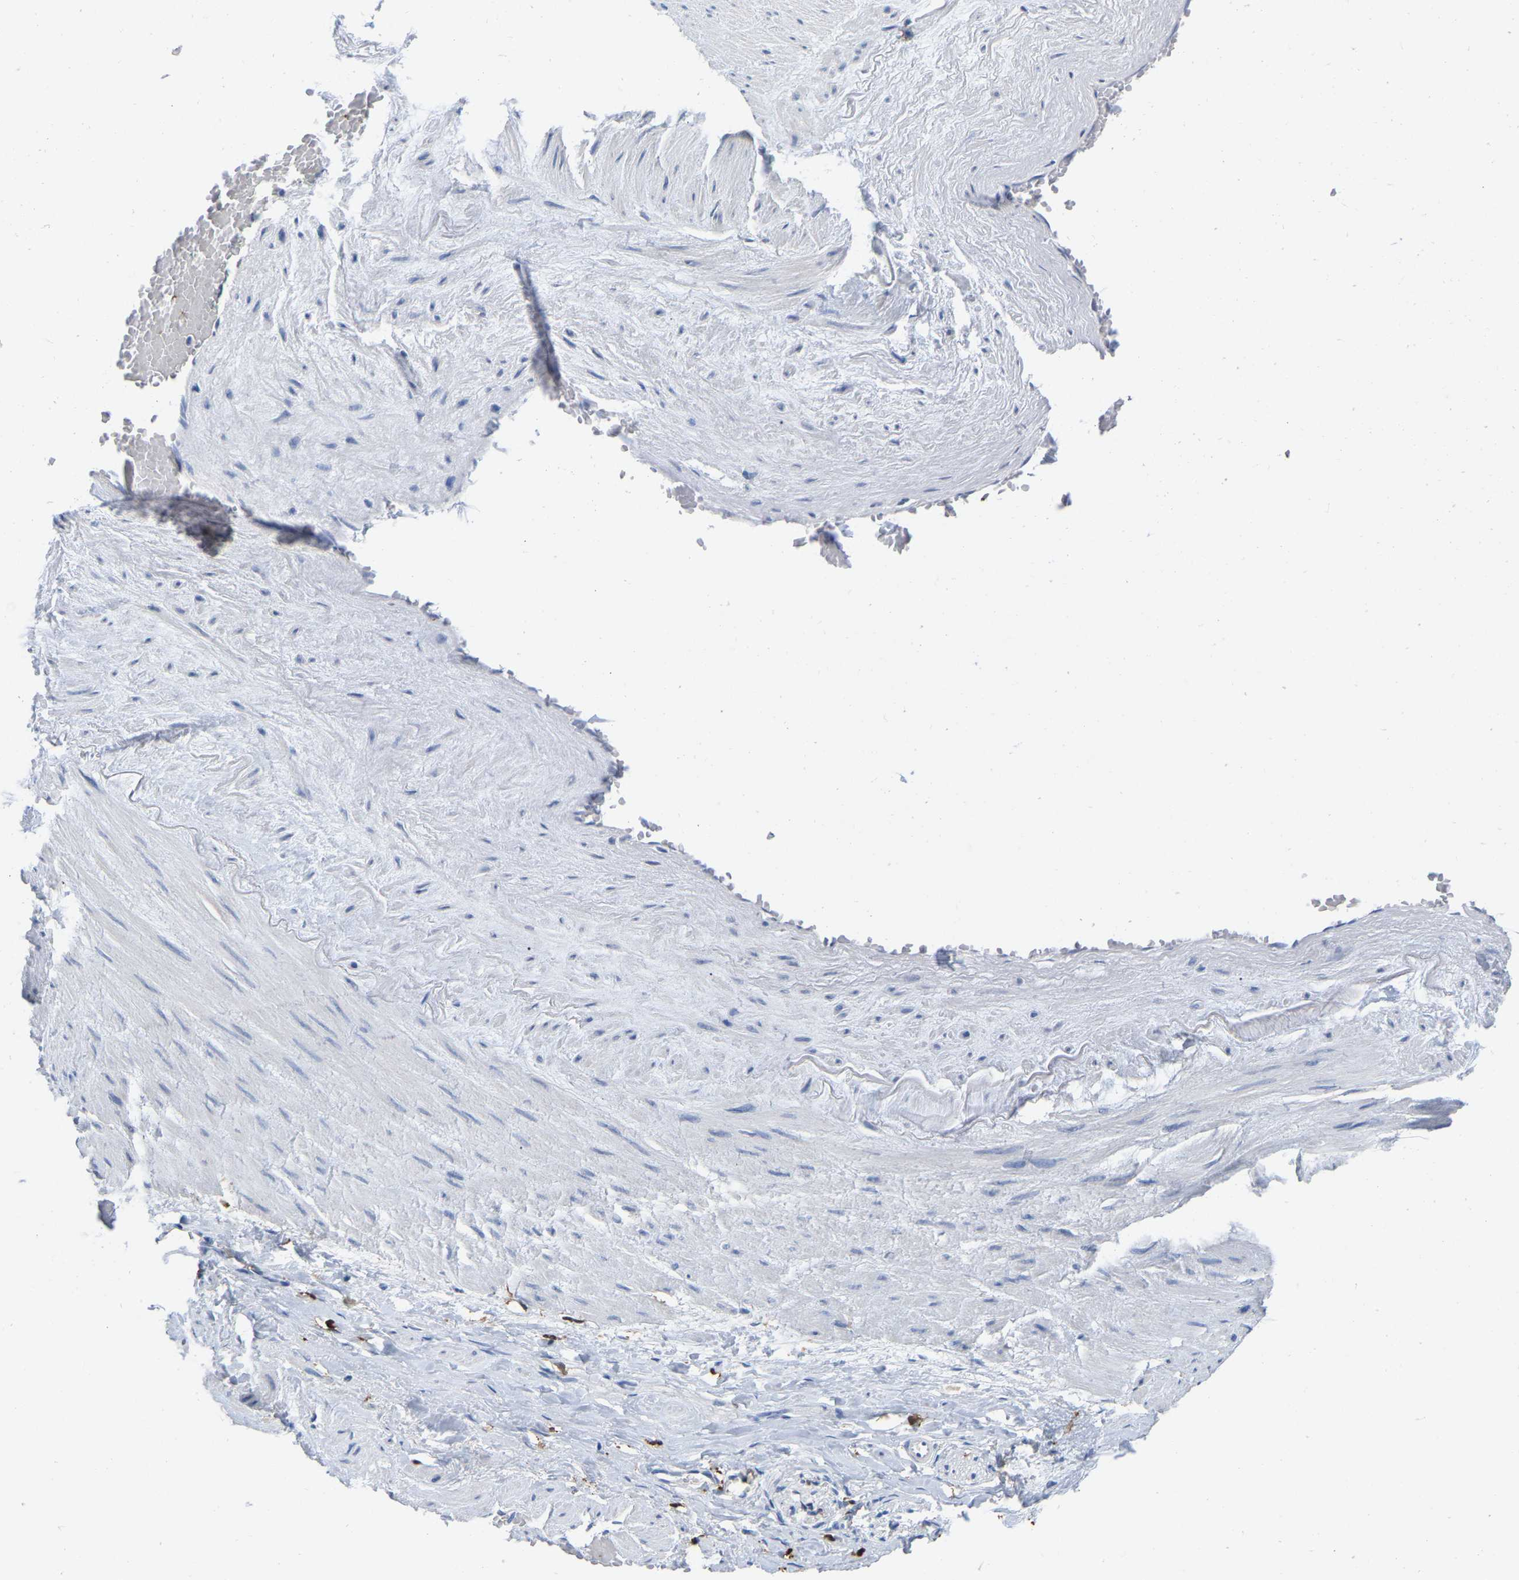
{"staining": {"intensity": "negative", "quantity": "none", "location": "none"}, "tissue": "adipose tissue", "cell_type": "Adipocytes", "image_type": "normal", "snomed": [{"axis": "morphology", "description": "Normal tissue, NOS"}, {"axis": "topography", "description": "Soft tissue"}, {"axis": "topography", "description": "Vascular tissue"}], "caption": "Immunohistochemistry (IHC) photomicrograph of normal adipose tissue: adipose tissue stained with DAB (3,3'-diaminobenzidine) exhibits no significant protein positivity in adipocytes.", "gene": "ULBP2", "patient": {"sex": "female", "age": 35}}